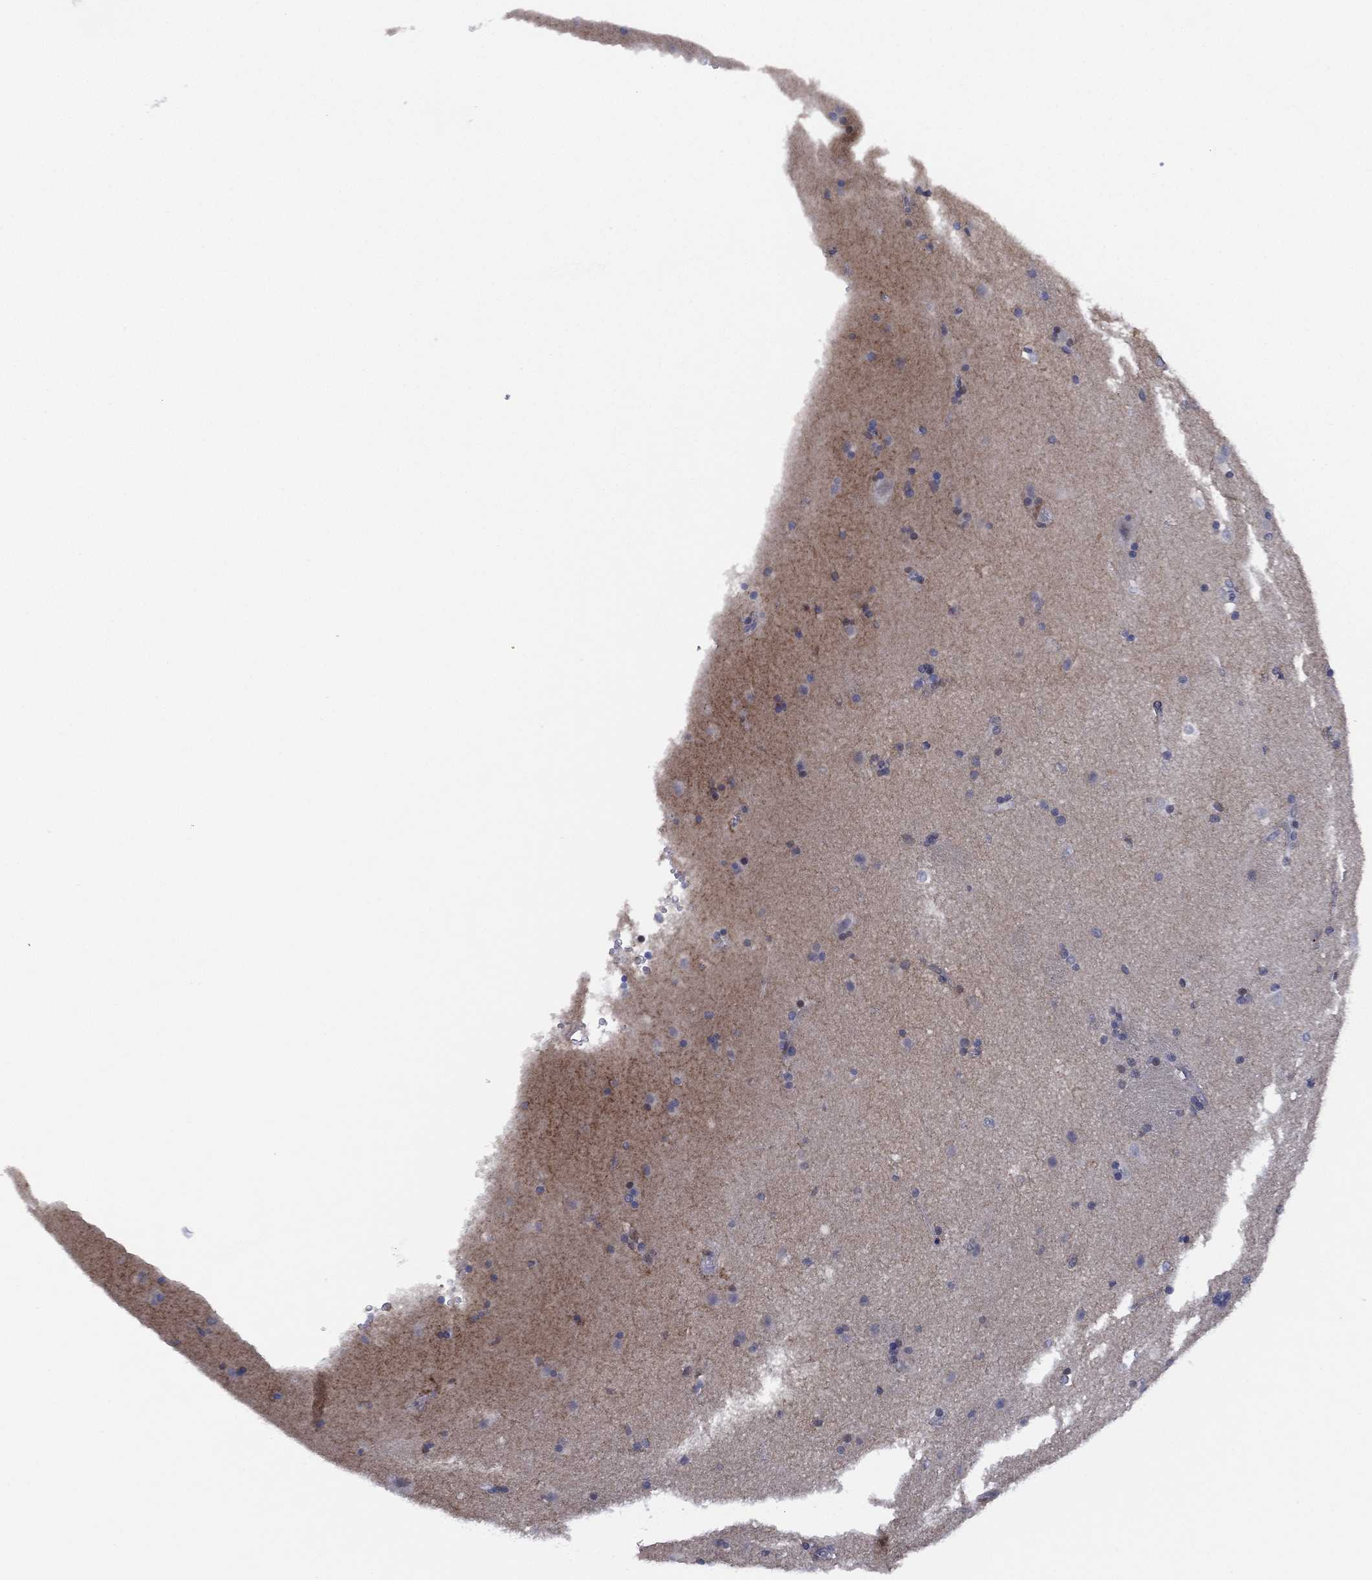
{"staining": {"intensity": "negative", "quantity": "none", "location": "none"}, "tissue": "caudate", "cell_type": "Glial cells", "image_type": "normal", "snomed": [{"axis": "morphology", "description": "Normal tissue, NOS"}, {"axis": "topography", "description": "Lateral ventricle wall"}], "caption": "Protein analysis of unremarkable caudate displays no significant positivity in glial cells.", "gene": "SLC4A4", "patient": {"sex": "male", "age": 51}}